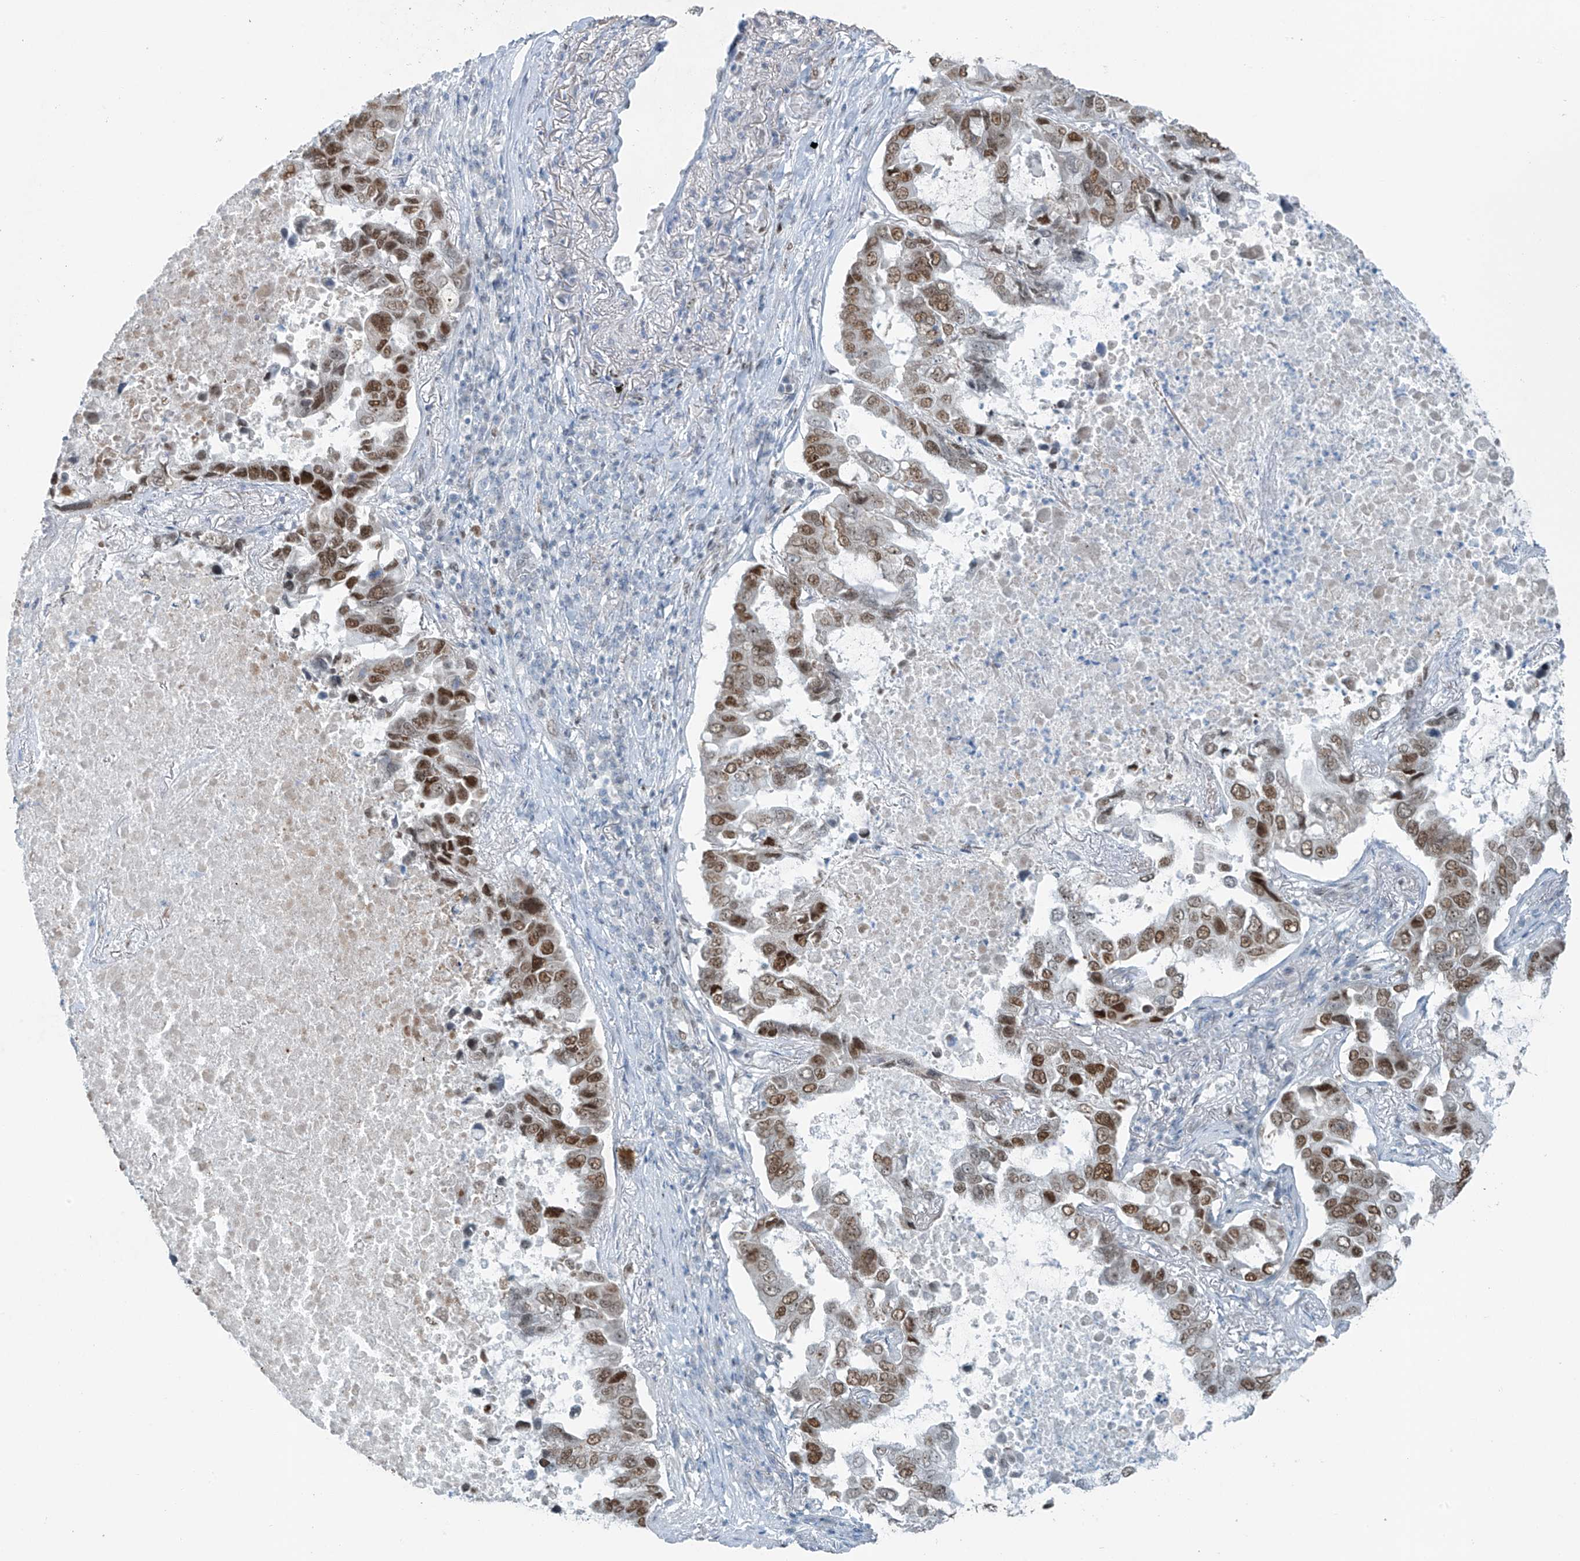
{"staining": {"intensity": "moderate", "quantity": ">75%", "location": "nuclear"}, "tissue": "lung cancer", "cell_type": "Tumor cells", "image_type": "cancer", "snomed": [{"axis": "morphology", "description": "Adenocarcinoma, NOS"}, {"axis": "topography", "description": "Lung"}], "caption": "Lung cancer (adenocarcinoma) tissue reveals moderate nuclear staining in about >75% of tumor cells", "gene": "WRNIP1", "patient": {"sex": "male", "age": 64}}